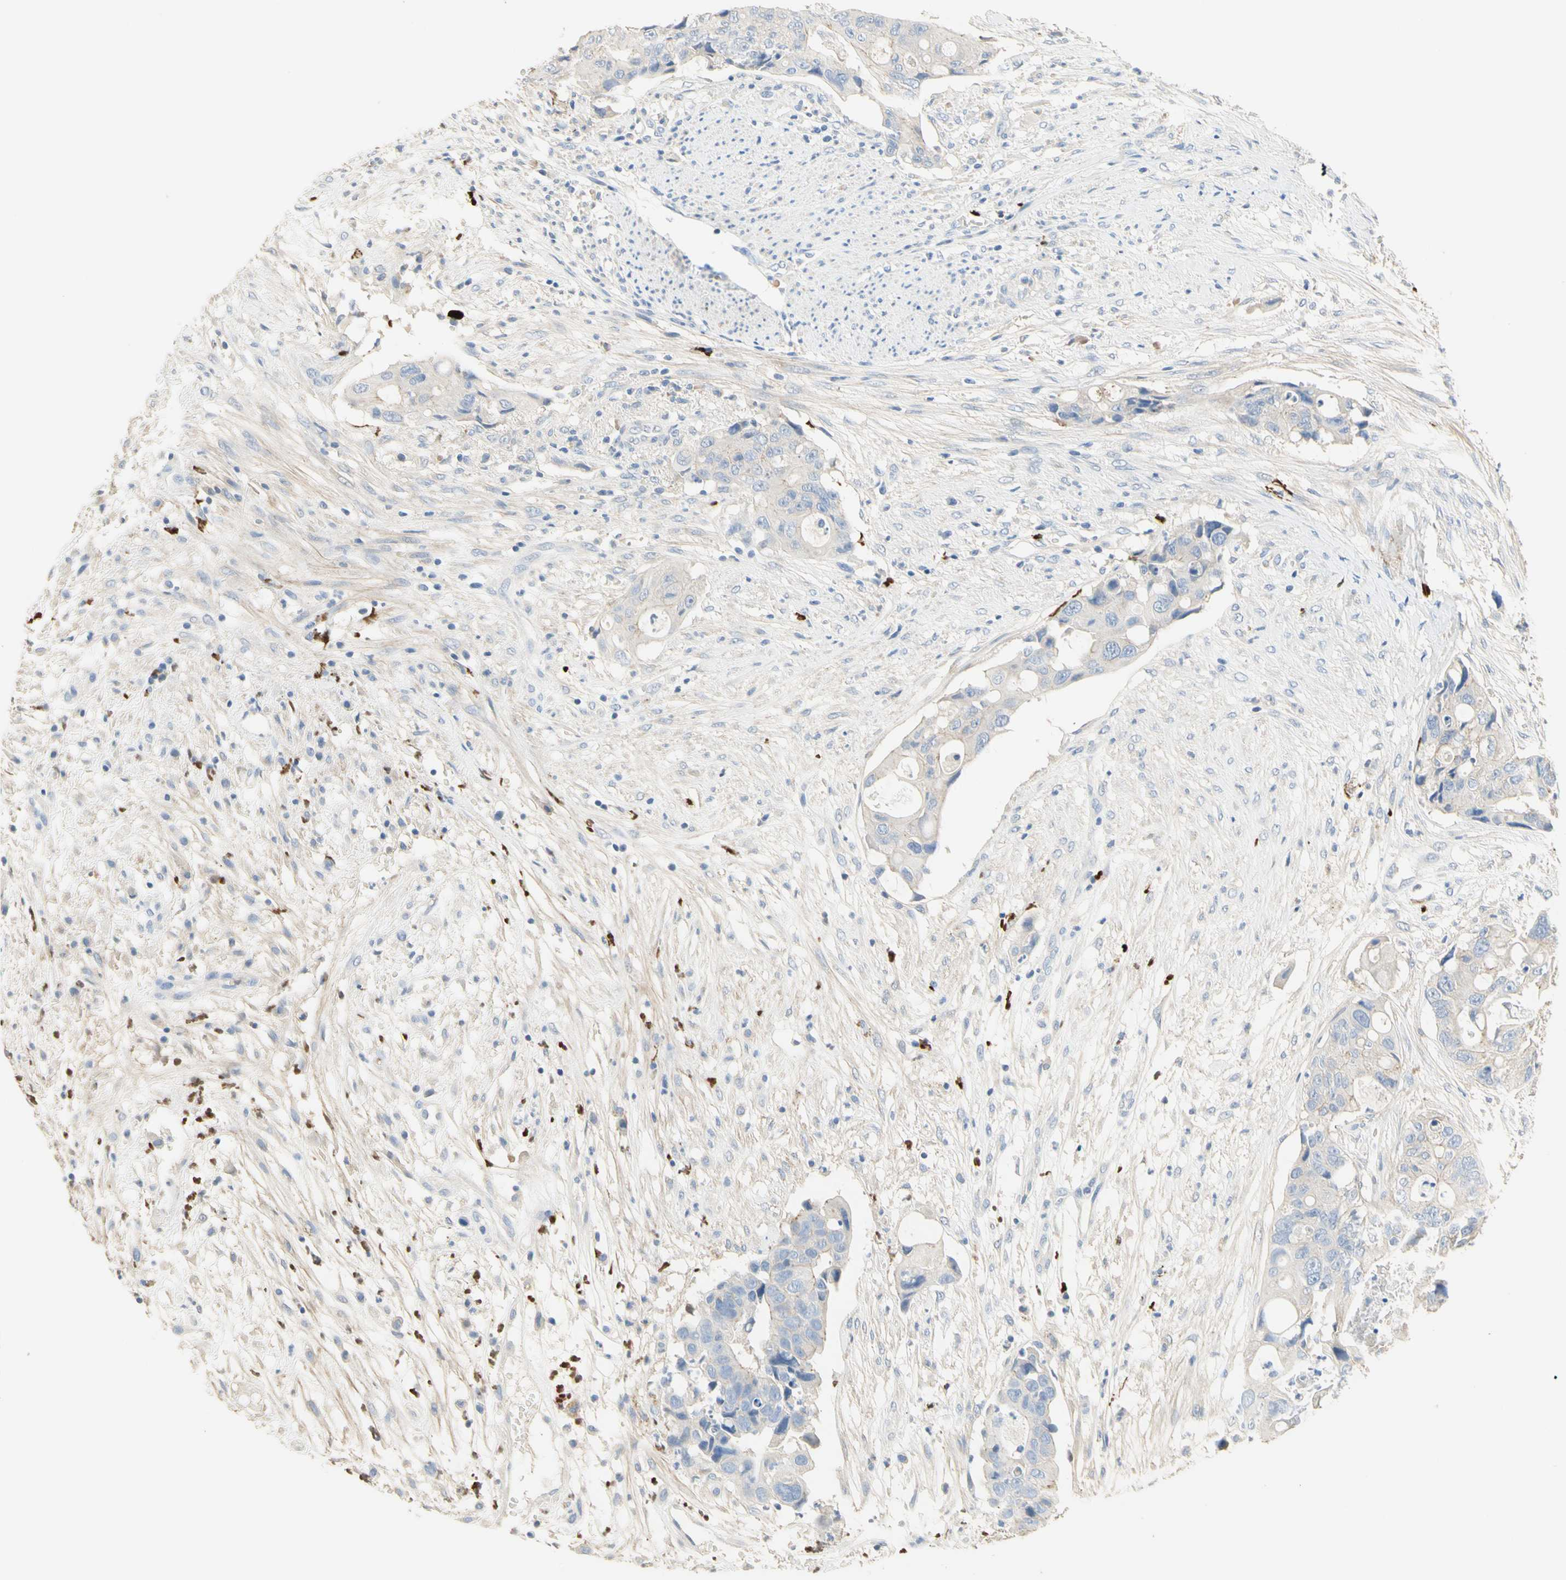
{"staining": {"intensity": "weak", "quantity": "<25%", "location": "cytoplasmic/membranous"}, "tissue": "colorectal cancer", "cell_type": "Tumor cells", "image_type": "cancer", "snomed": [{"axis": "morphology", "description": "Adenocarcinoma, NOS"}, {"axis": "topography", "description": "Colon"}], "caption": "Tumor cells show no significant positivity in colorectal cancer.", "gene": "NECTIN4", "patient": {"sex": "female", "age": 57}}